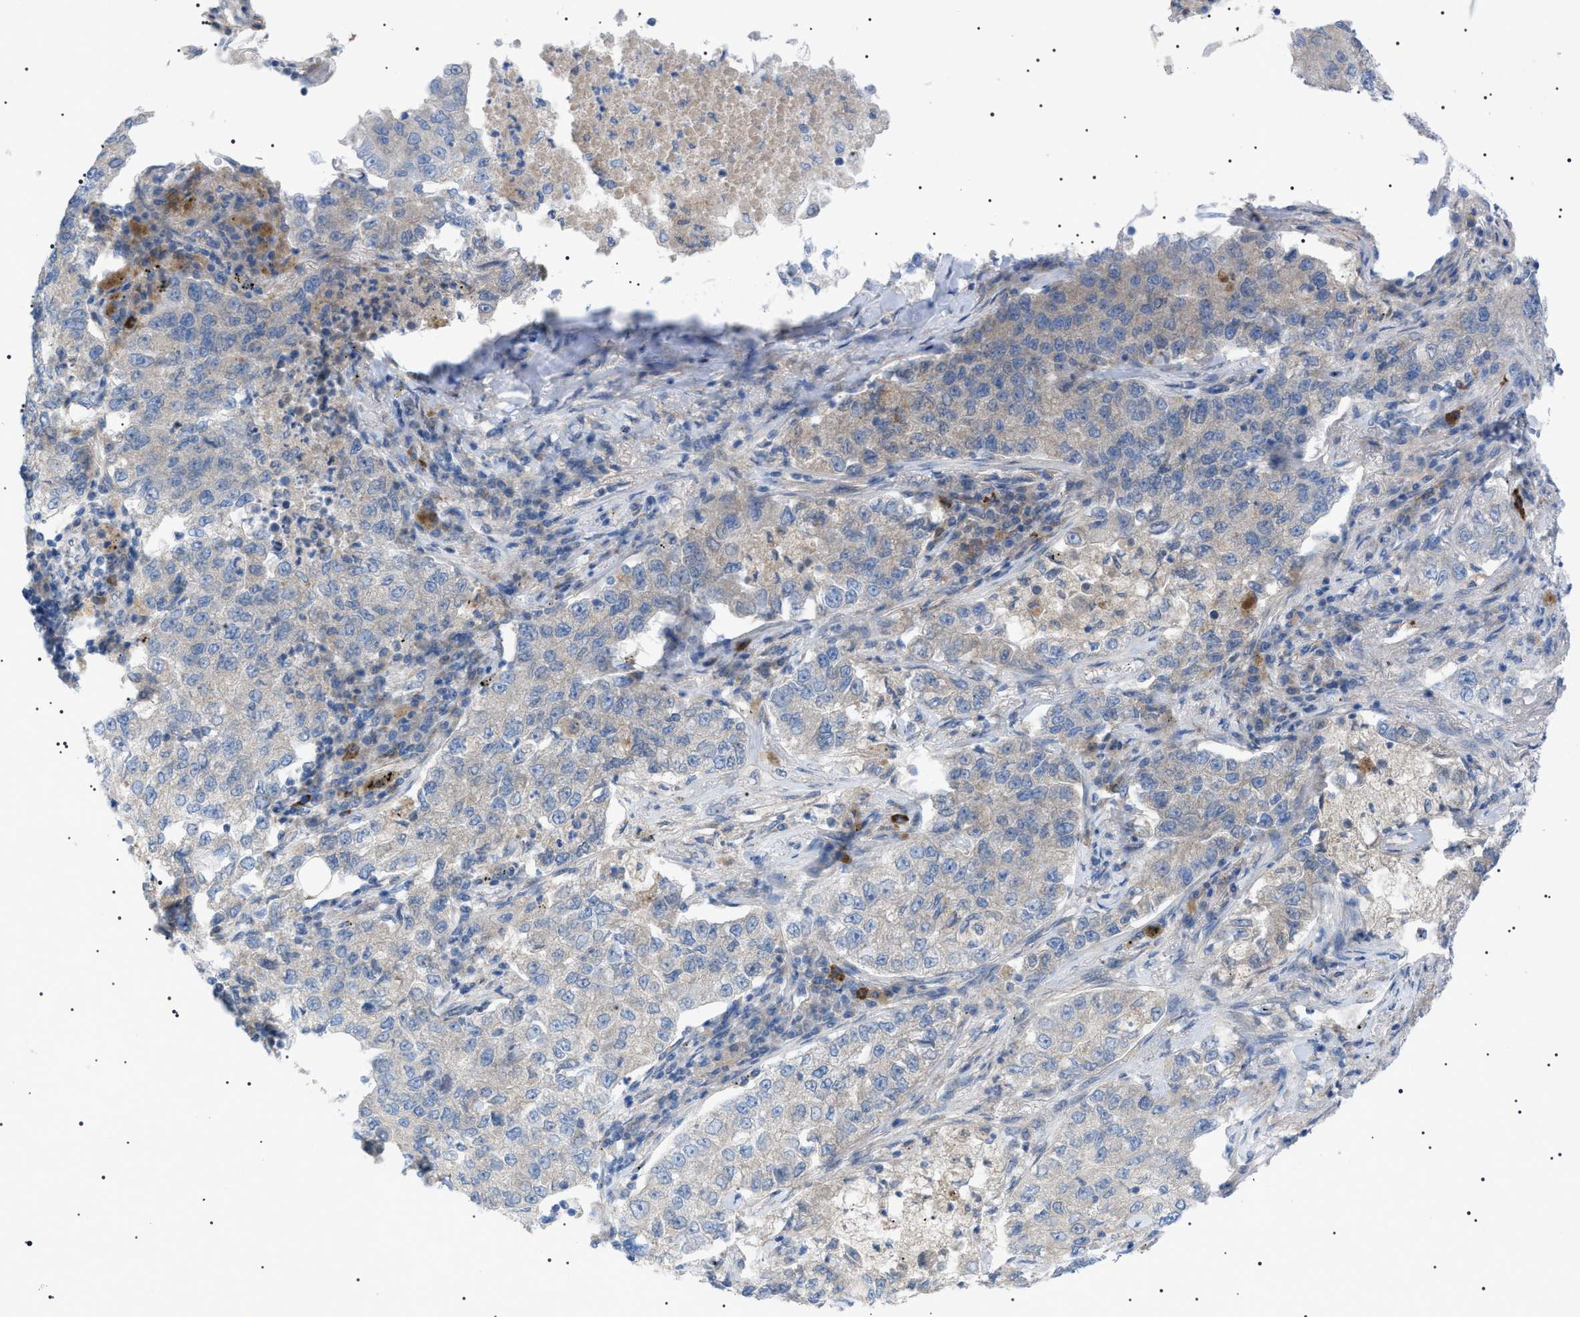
{"staining": {"intensity": "weak", "quantity": "25%-75%", "location": "cytoplasmic/membranous"}, "tissue": "lung cancer", "cell_type": "Tumor cells", "image_type": "cancer", "snomed": [{"axis": "morphology", "description": "Adenocarcinoma, NOS"}, {"axis": "topography", "description": "Lung"}], "caption": "Immunohistochemical staining of human adenocarcinoma (lung) demonstrates low levels of weak cytoplasmic/membranous protein positivity in about 25%-75% of tumor cells. (DAB (3,3'-diaminobenzidine) IHC, brown staining for protein, blue staining for nuclei).", "gene": "ADAMTS1", "patient": {"sex": "male", "age": 49}}